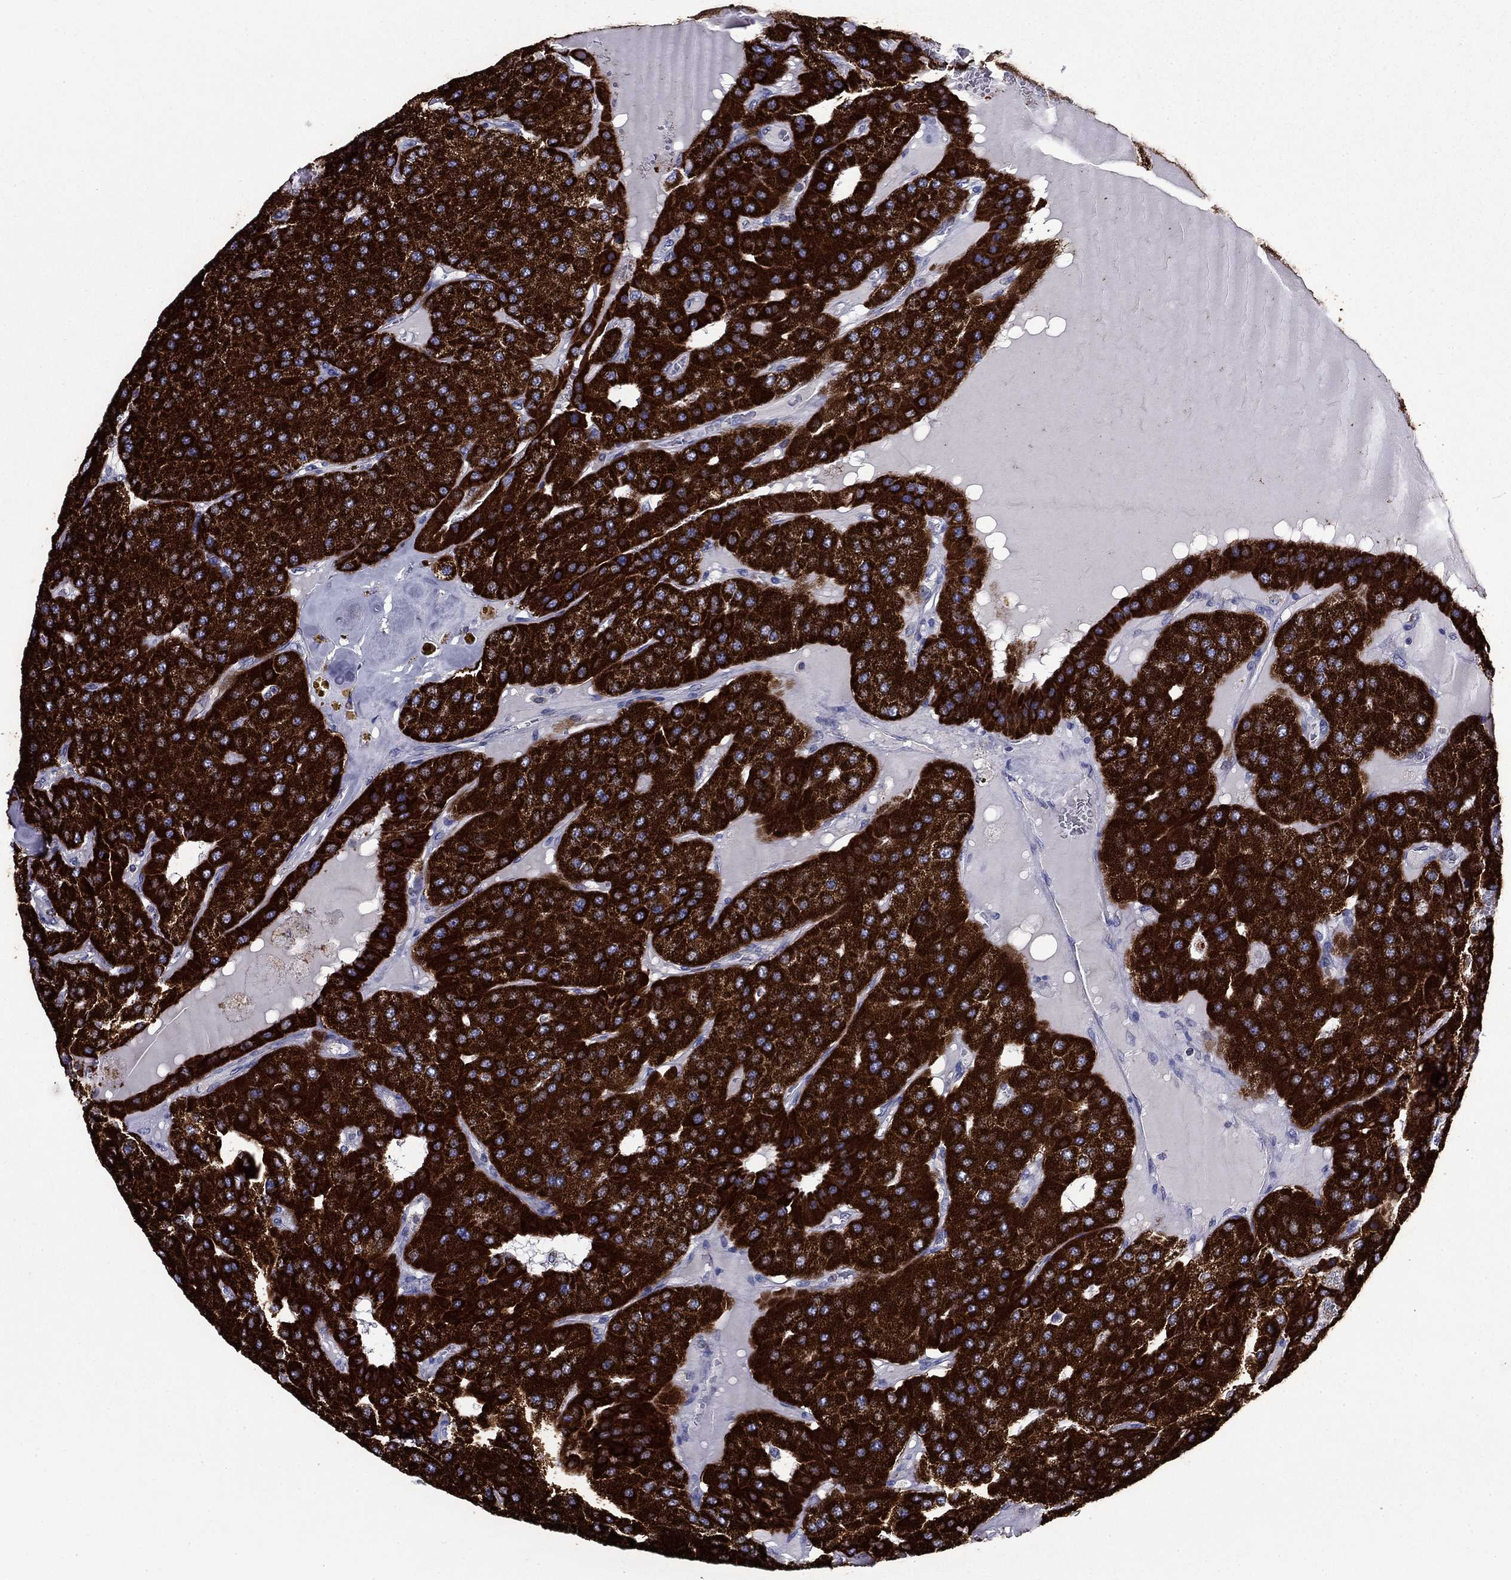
{"staining": {"intensity": "strong", "quantity": ">75%", "location": "cytoplasmic/membranous"}, "tissue": "parathyroid gland", "cell_type": "Glandular cells", "image_type": "normal", "snomed": [{"axis": "morphology", "description": "Normal tissue, NOS"}, {"axis": "morphology", "description": "Adenoma, NOS"}, {"axis": "topography", "description": "Parathyroid gland"}], "caption": "Human parathyroid gland stained with a brown dye demonstrates strong cytoplasmic/membranous positive staining in approximately >75% of glandular cells.", "gene": "NDUFA4L2", "patient": {"sex": "female", "age": 86}}